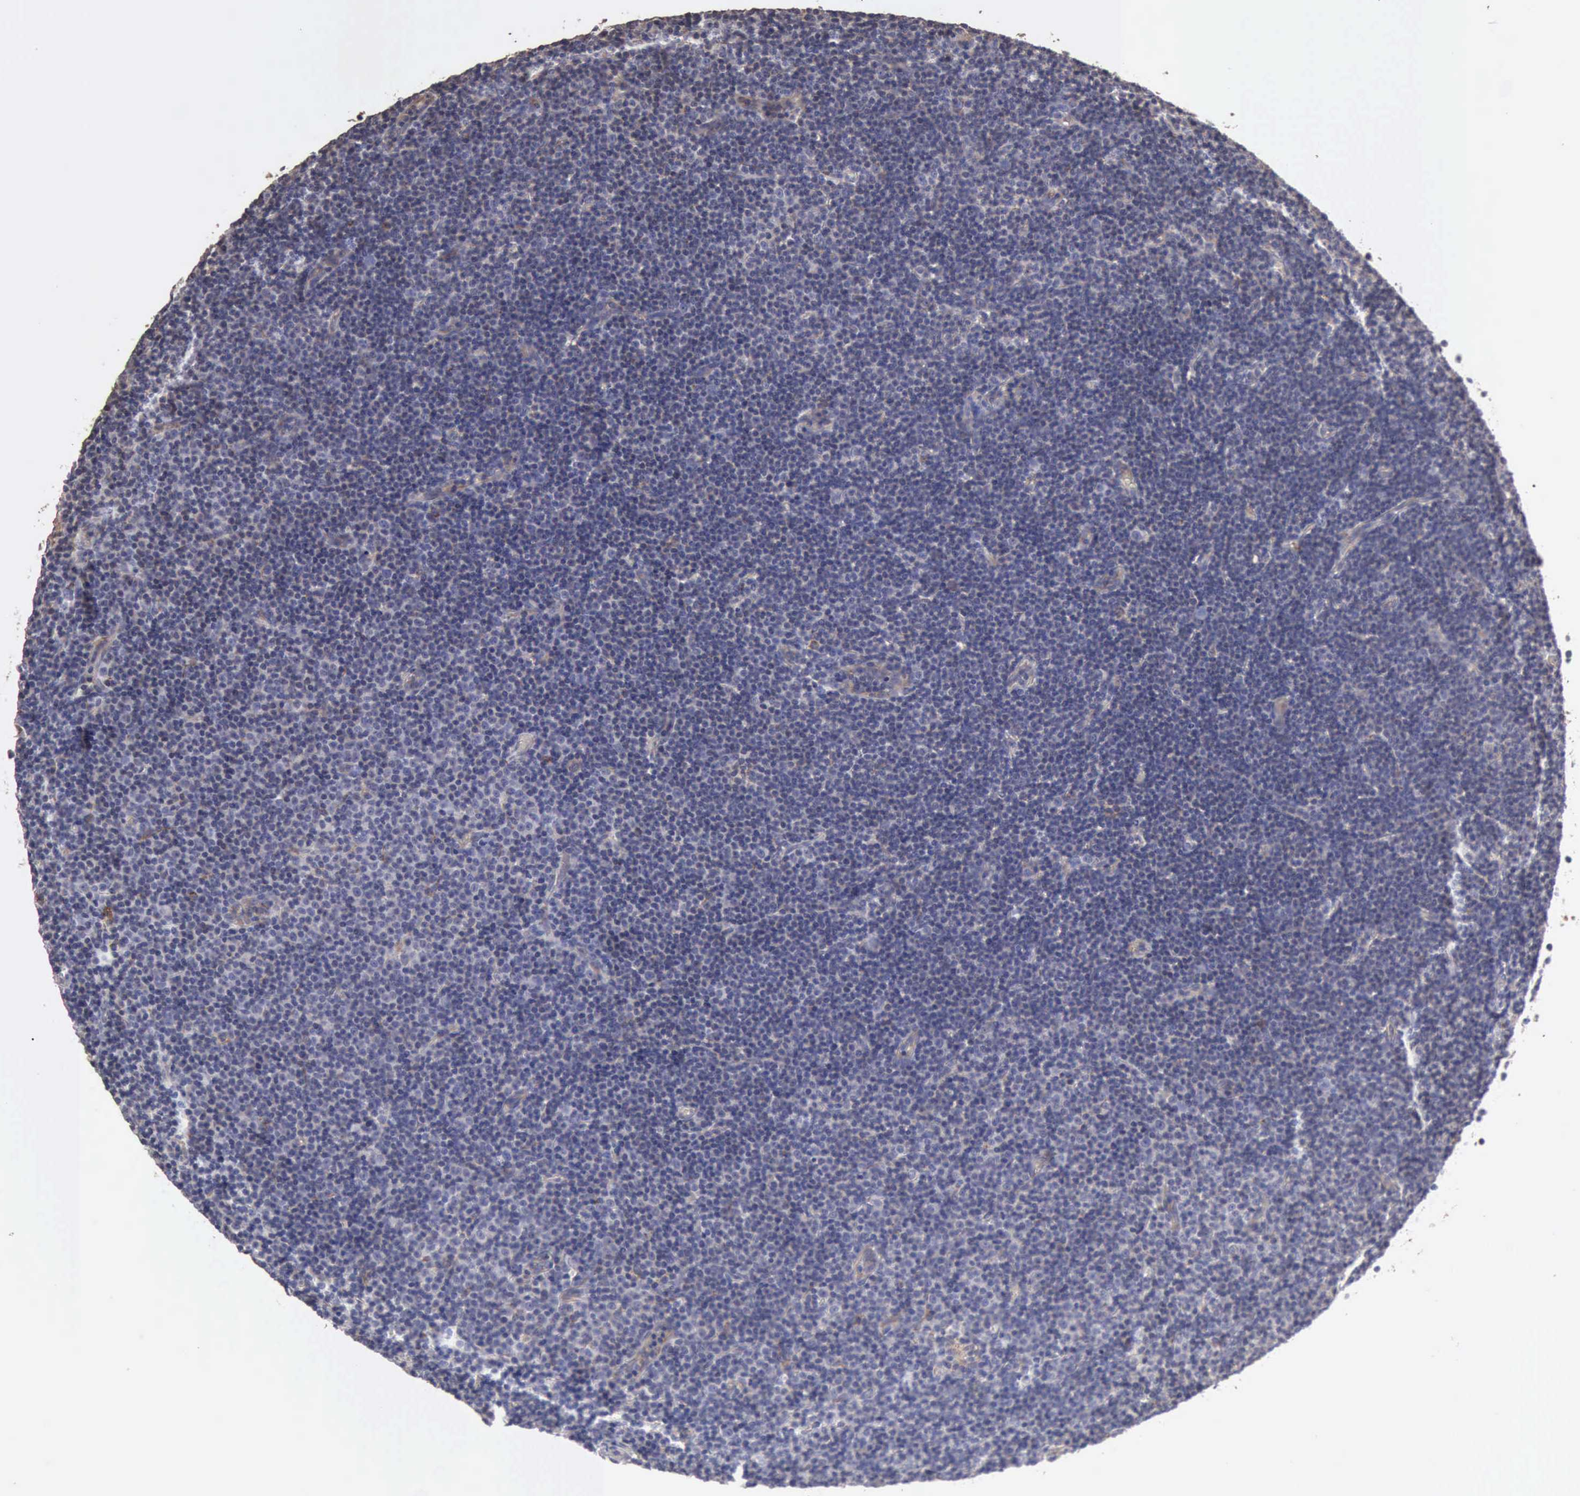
{"staining": {"intensity": "negative", "quantity": "none", "location": "none"}, "tissue": "lymphoma", "cell_type": "Tumor cells", "image_type": "cancer", "snomed": [{"axis": "morphology", "description": "Malignant lymphoma, non-Hodgkin's type, Low grade"}, {"axis": "topography", "description": "Lymph node"}], "caption": "Malignant lymphoma, non-Hodgkin's type (low-grade) stained for a protein using IHC exhibits no positivity tumor cells.", "gene": "GPR101", "patient": {"sex": "male", "age": 57}}